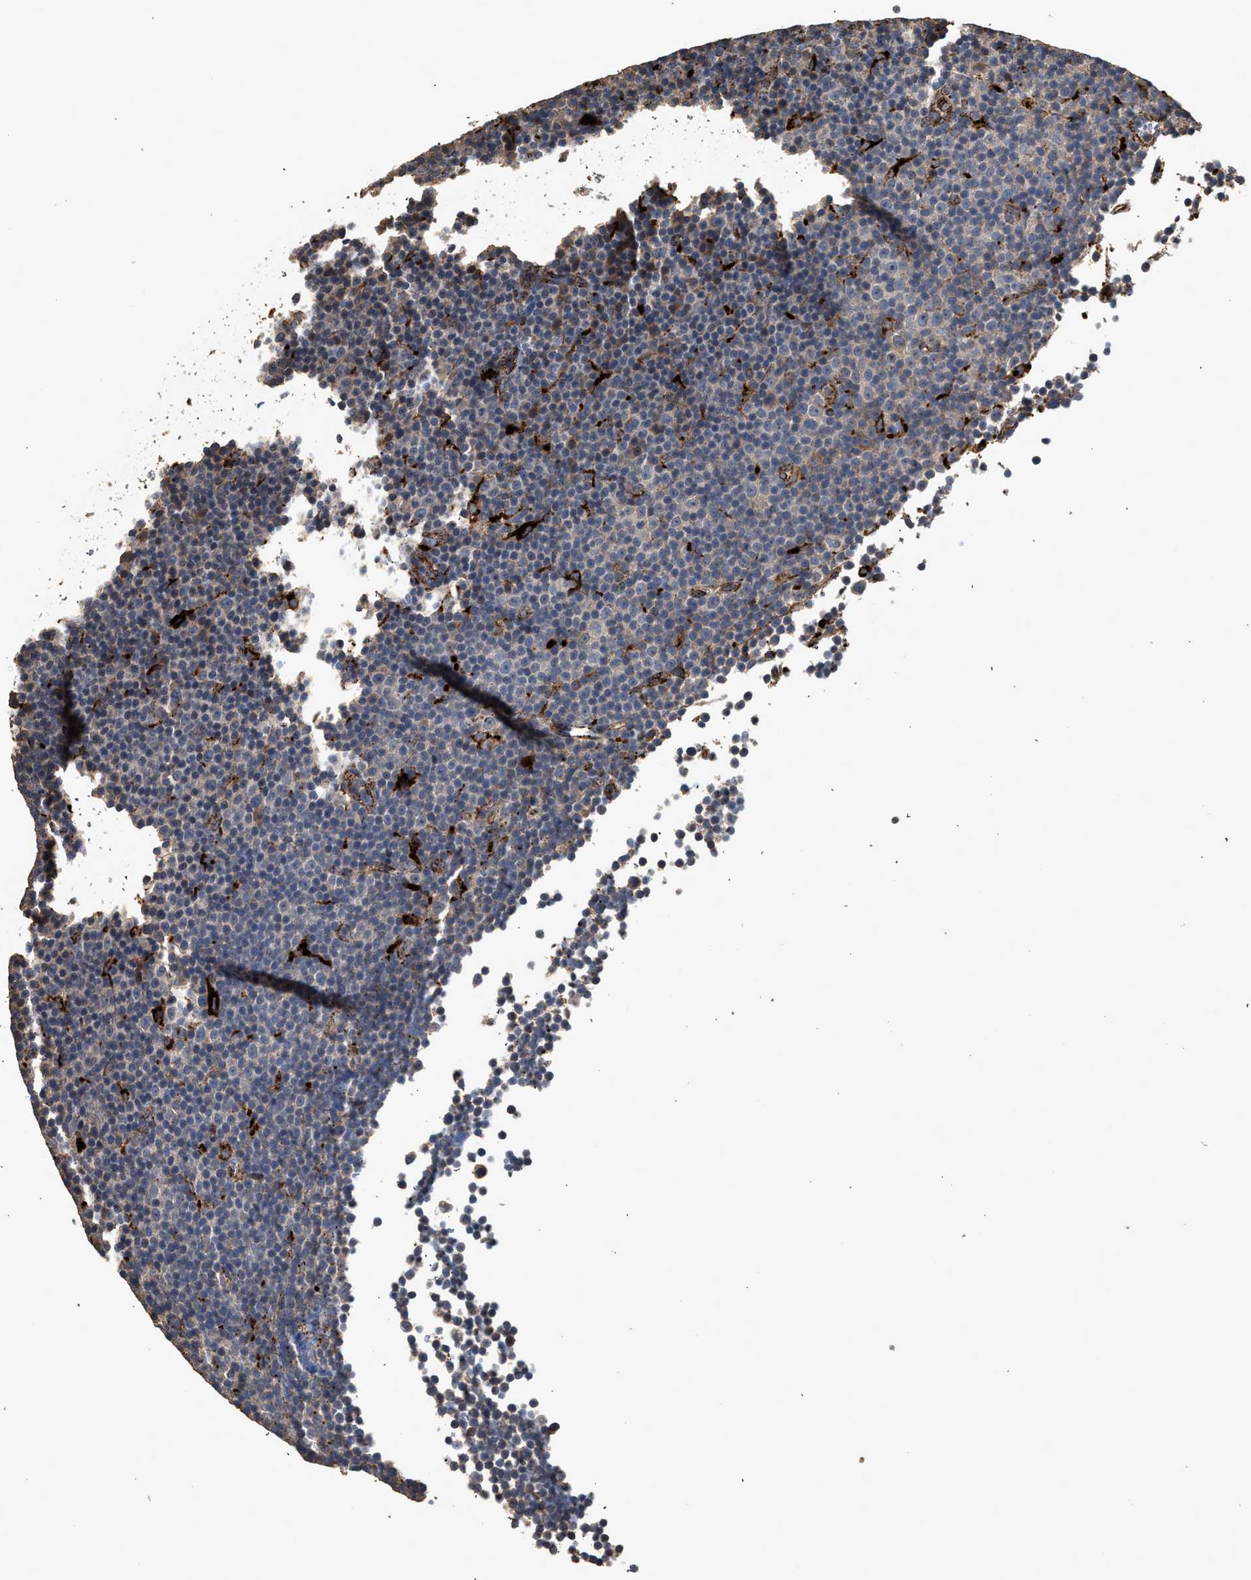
{"staining": {"intensity": "weak", "quantity": "<25%", "location": "cytoplasmic/membranous"}, "tissue": "lymphoma", "cell_type": "Tumor cells", "image_type": "cancer", "snomed": [{"axis": "morphology", "description": "Malignant lymphoma, non-Hodgkin's type, Low grade"}, {"axis": "topography", "description": "Lymph node"}], "caption": "High power microscopy image of an immunohistochemistry (IHC) photomicrograph of lymphoma, revealing no significant expression in tumor cells.", "gene": "CTSV", "patient": {"sex": "female", "age": 67}}